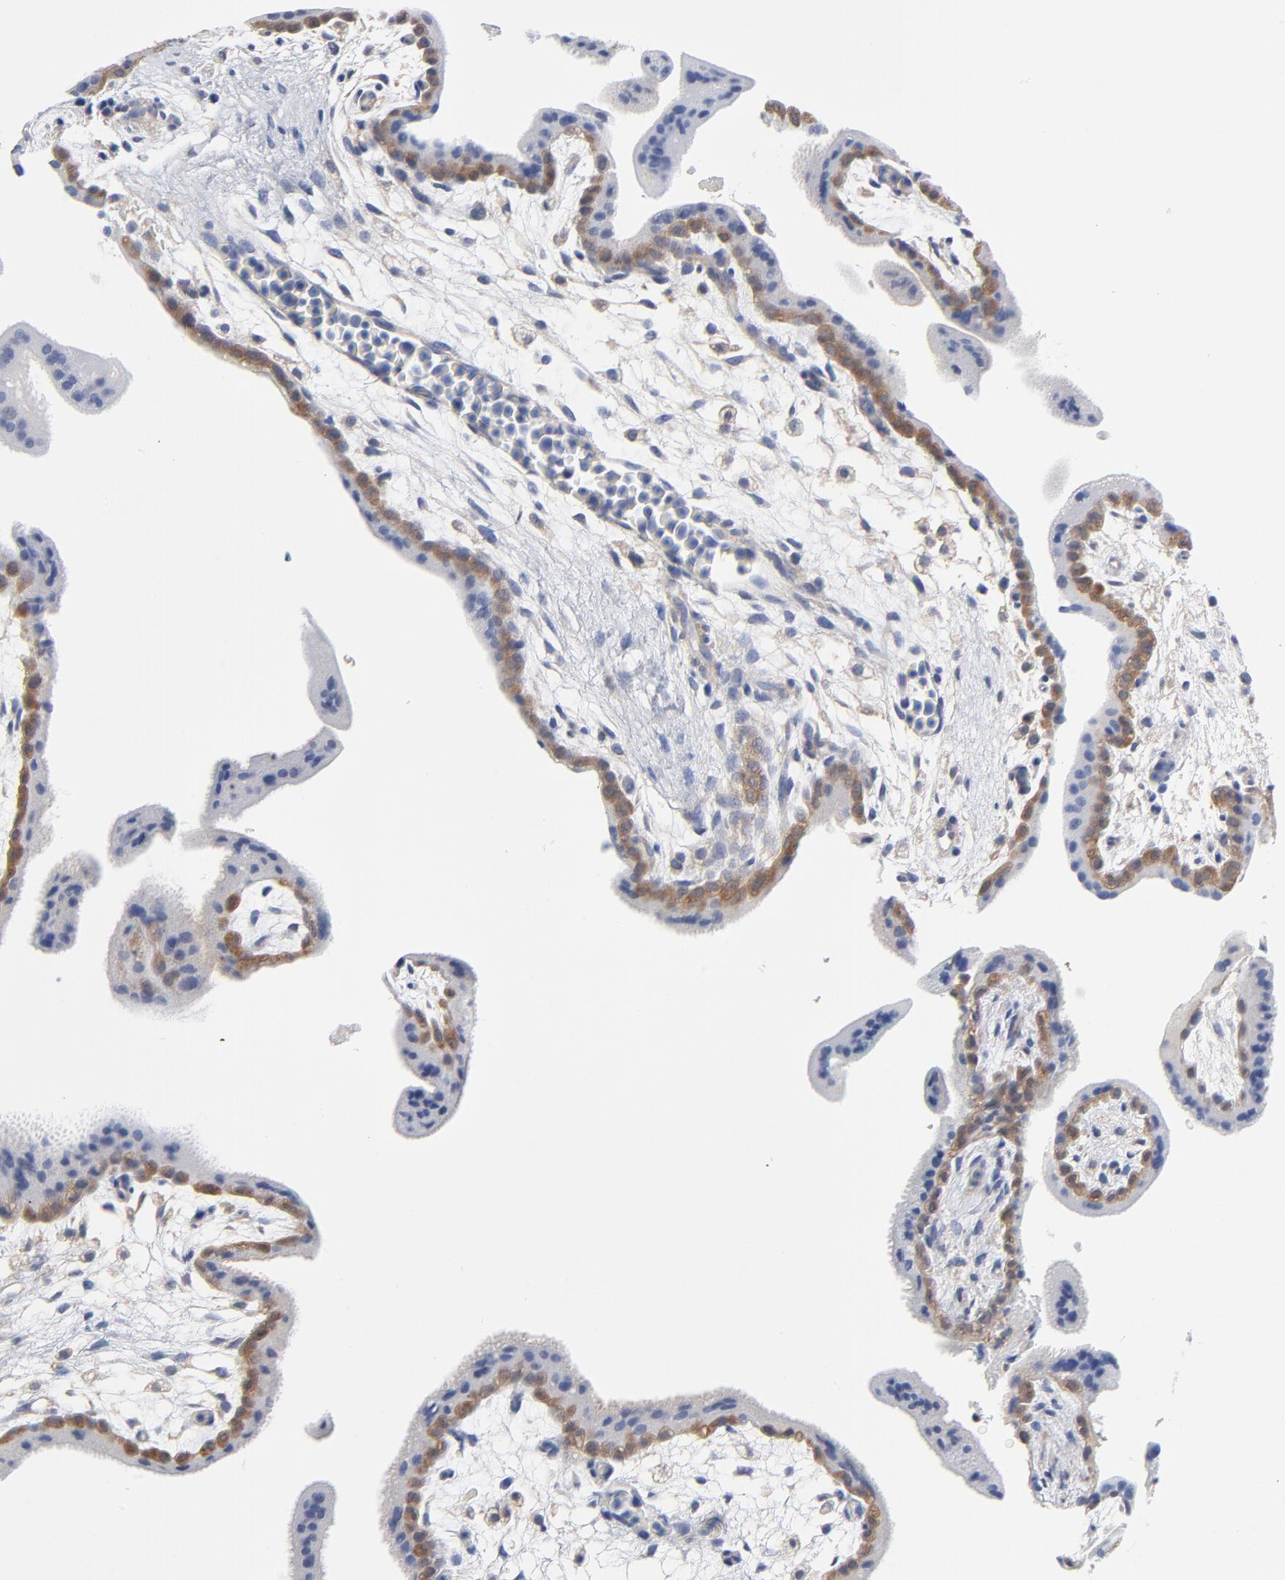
{"staining": {"intensity": "moderate", "quantity": "25%-75%", "location": "cytoplasmic/membranous,nuclear"}, "tissue": "placenta", "cell_type": "Trophoblastic cells", "image_type": "normal", "snomed": [{"axis": "morphology", "description": "Normal tissue, NOS"}, {"axis": "topography", "description": "Placenta"}], "caption": "Immunohistochemical staining of unremarkable human placenta demonstrates moderate cytoplasmic/membranous,nuclear protein positivity in approximately 25%-75% of trophoblastic cells.", "gene": "CAB39L", "patient": {"sex": "female", "age": 35}}